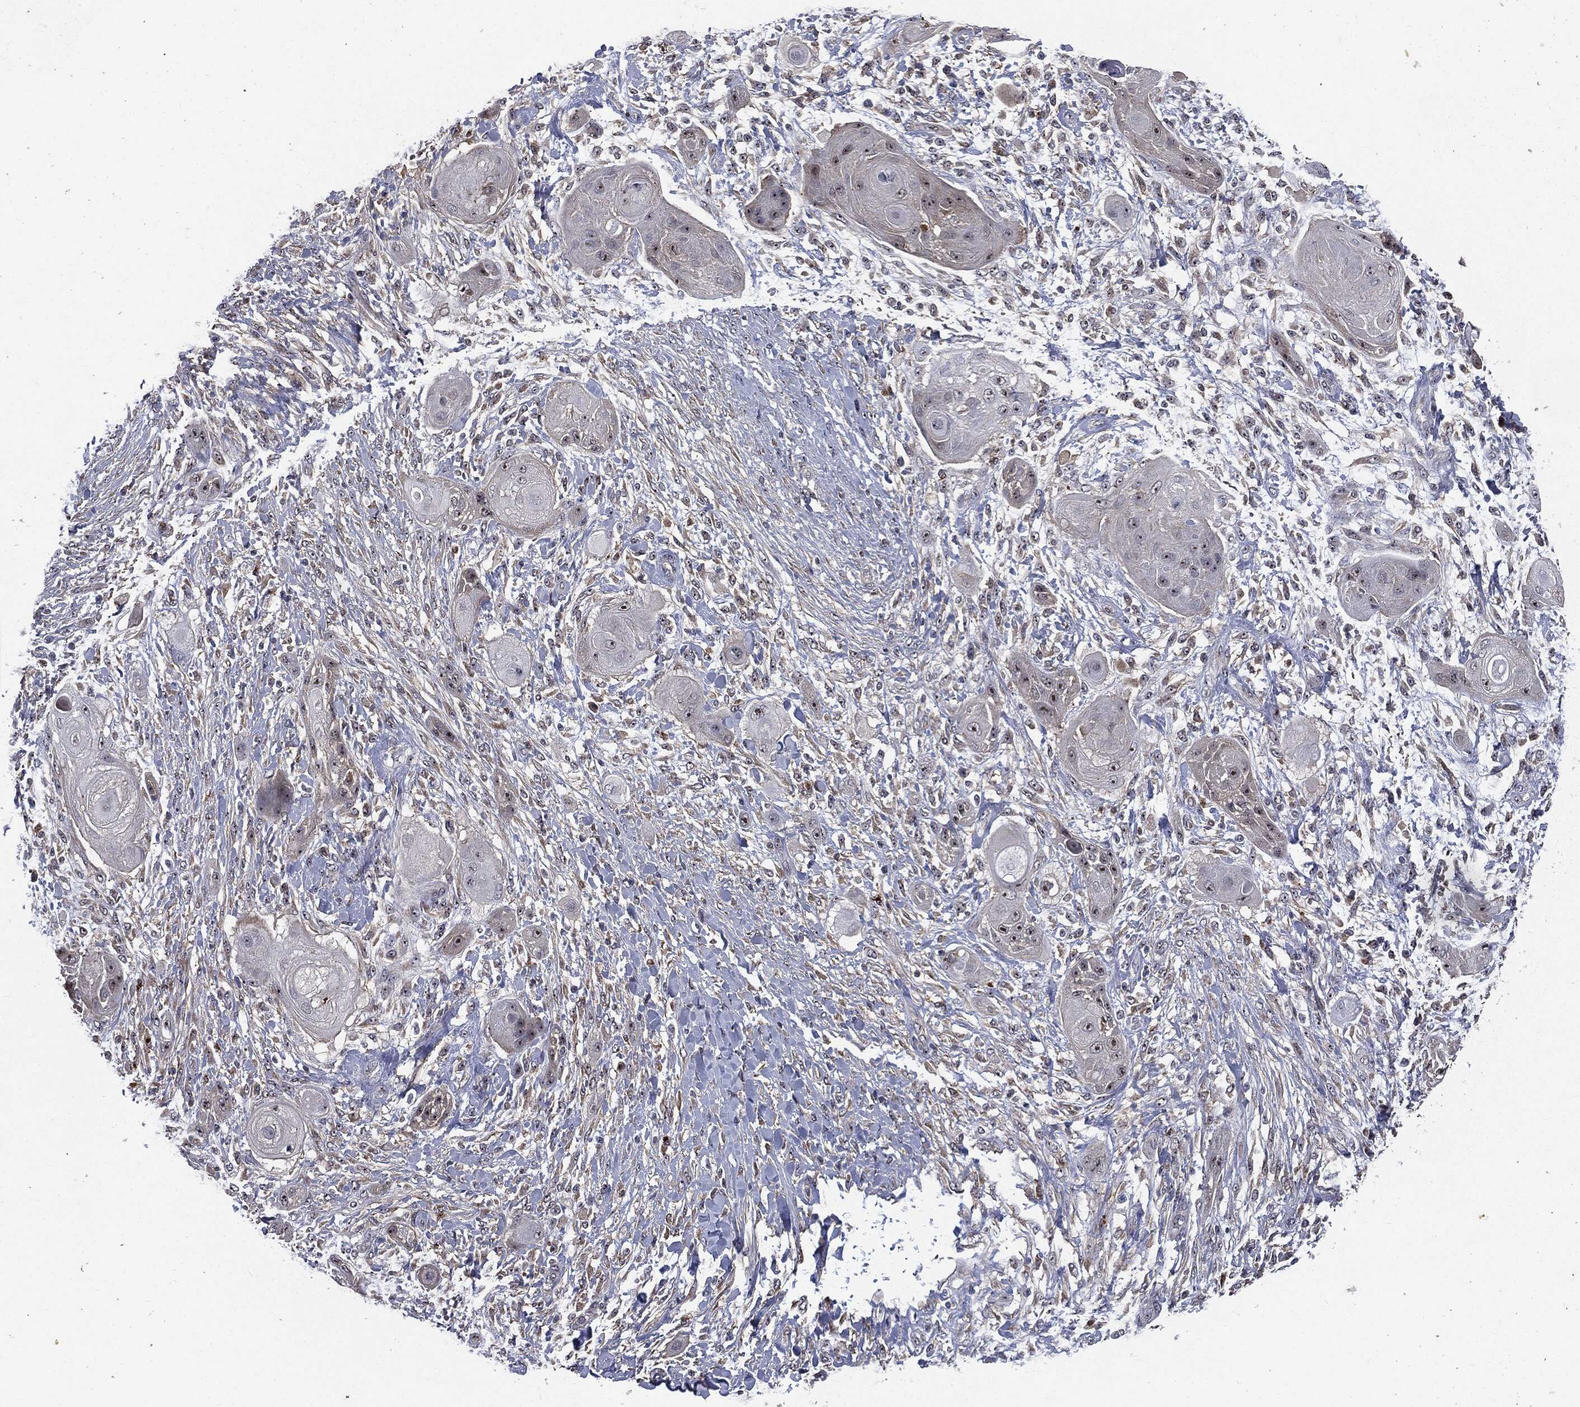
{"staining": {"intensity": "moderate", "quantity": "<25%", "location": "nuclear"}, "tissue": "skin cancer", "cell_type": "Tumor cells", "image_type": "cancer", "snomed": [{"axis": "morphology", "description": "Squamous cell carcinoma, NOS"}, {"axis": "topography", "description": "Skin"}], "caption": "This micrograph reveals skin cancer (squamous cell carcinoma) stained with immunohistochemistry to label a protein in brown. The nuclear of tumor cells show moderate positivity for the protein. Nuclei are counter-stained blue.", "gene": "TRMT1L", "patient": {"sex": "male", "age": 62}}